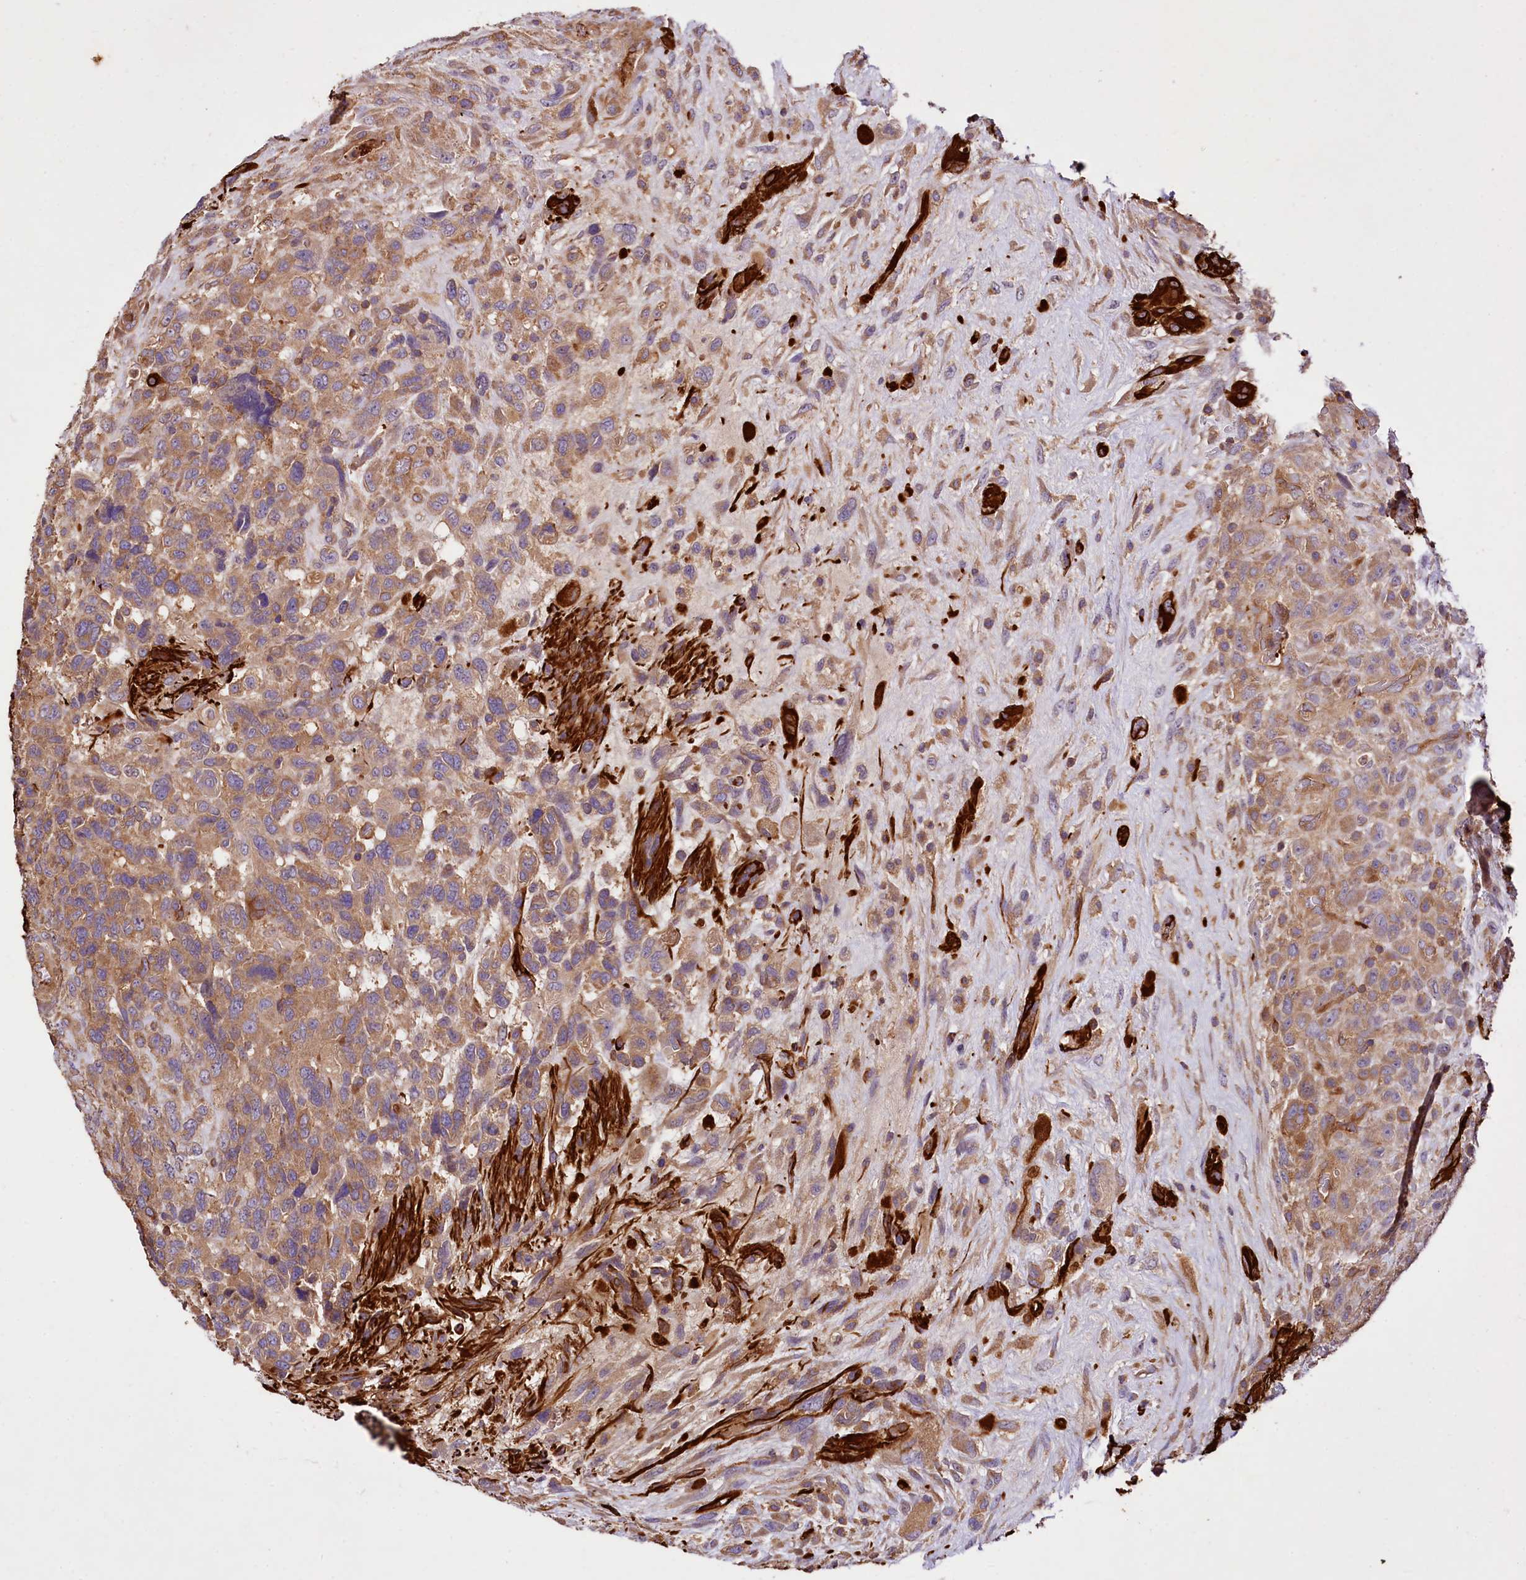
{"staining": {"intensity": "moderate", "quantity": ">75%", "location": "cytoplasmic/membranous"}, "tissue": "glioma", "cell_type": "Tumor cells", "image_type": "cancer", "snomed": [{"axis": "morphology", "description": "Glioma, malignant, High grade"}, {"axis": "topography", "description": "Brain"}], "caption": "Human malignant high-grade glioma stained with a brown dye demonstrates moderate cytoplasmic/membranous positive staining in about >75% of tumor cells.", "gene": "RARS2", "patient": {"sex": "male", "age": 61}}